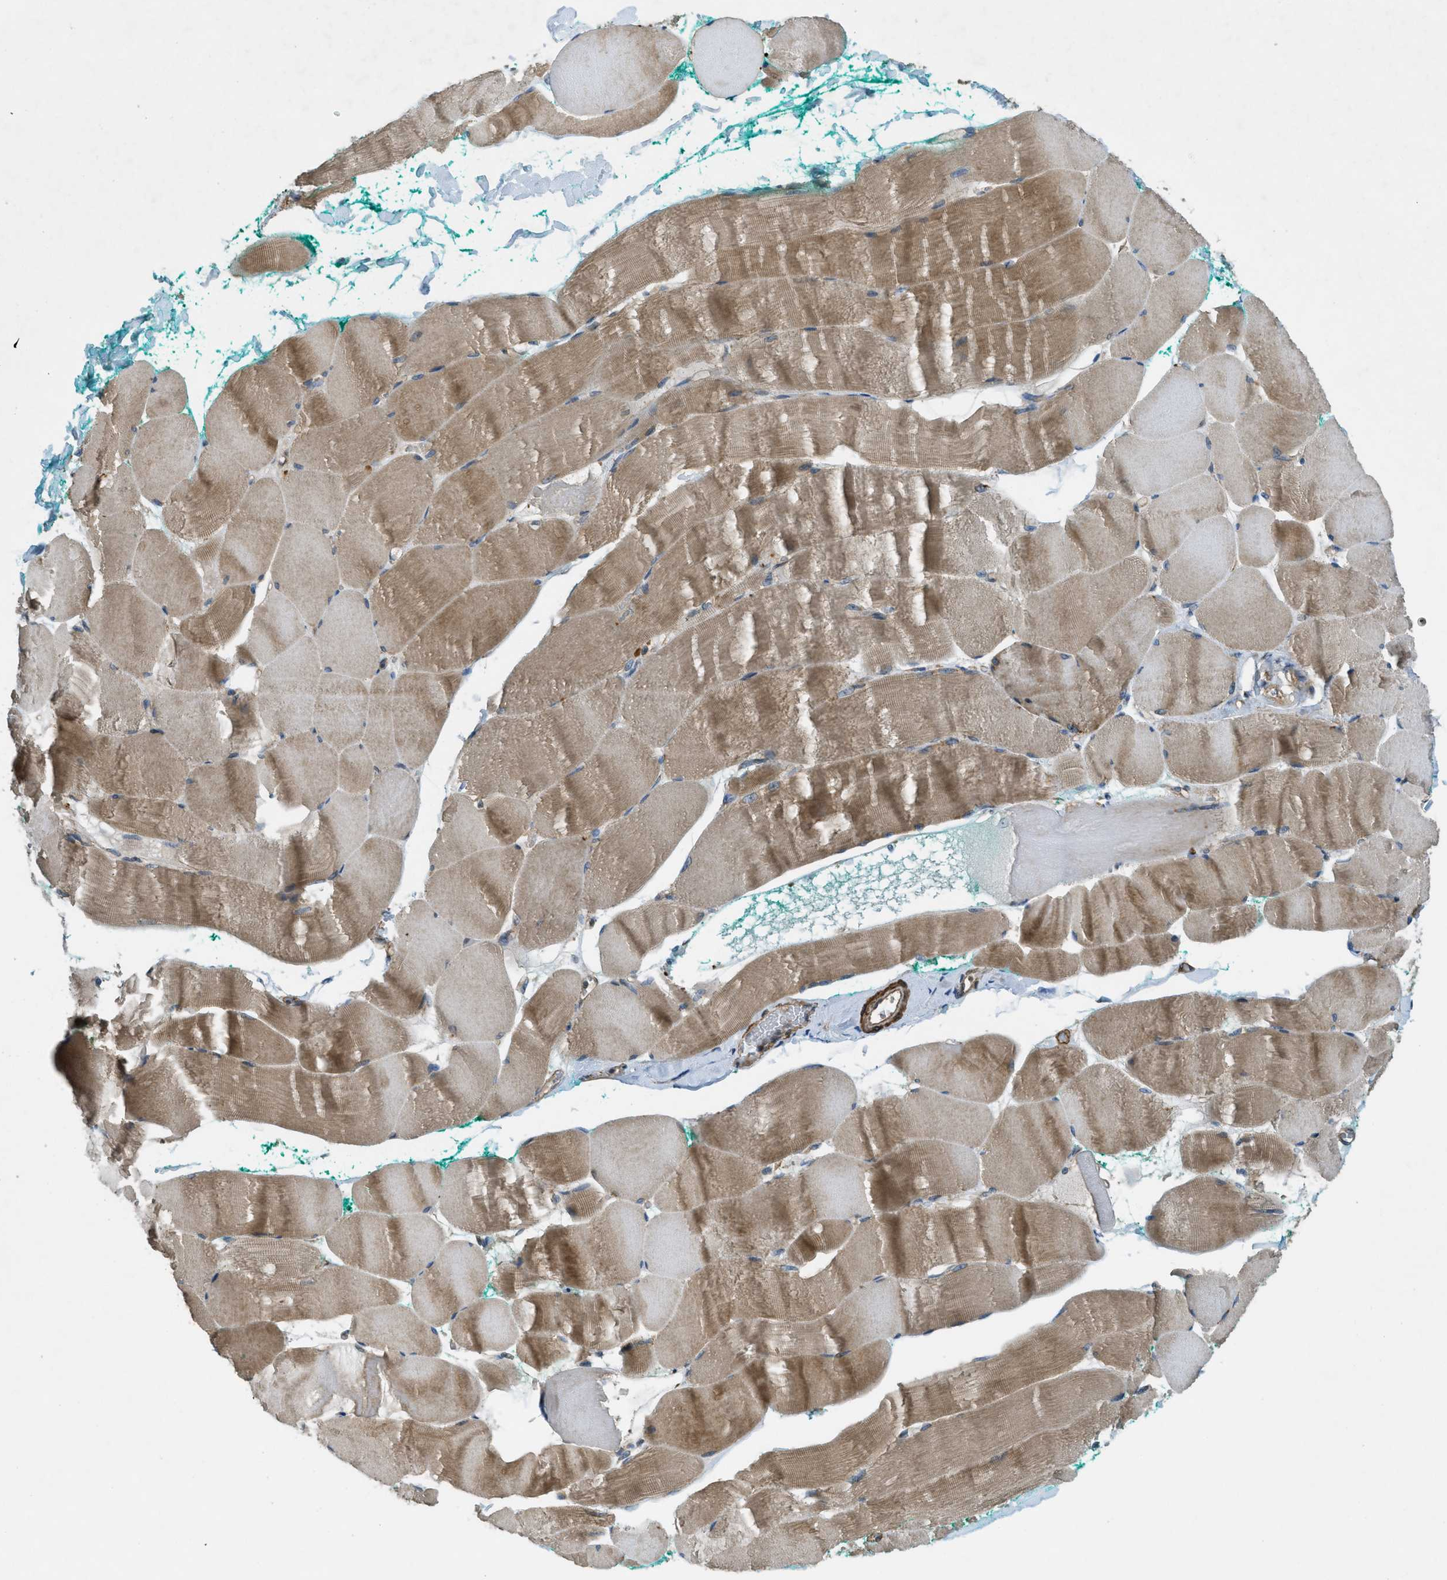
{"staining": {"intensity": "moderate", "quantity": ">75%", "location": "cytoplasmic/membranous"}, "tissue": "skeletal muscle", "cell_type": "Myocytes", "image_type": "normal", "snomed": [{"axis": "morphology", "description": "Normal tissue, NOS"}, {"axis": "morphology", "description": "Squamous cell carcinoma, NOS"}, {"axis": "topography", "description": "Skeletal muscle"}], "caption": "This histopathology image reveals unremarkable skeletal muscle stained with immunohistochemistry to label a protein in brown. The cytoplasmic/membranous of myocytes show moderate positivity for the protein. Nuclei are counter-stained blue.", "gene": "VEZT", "patient": {"sex": "male", "age": 51}}